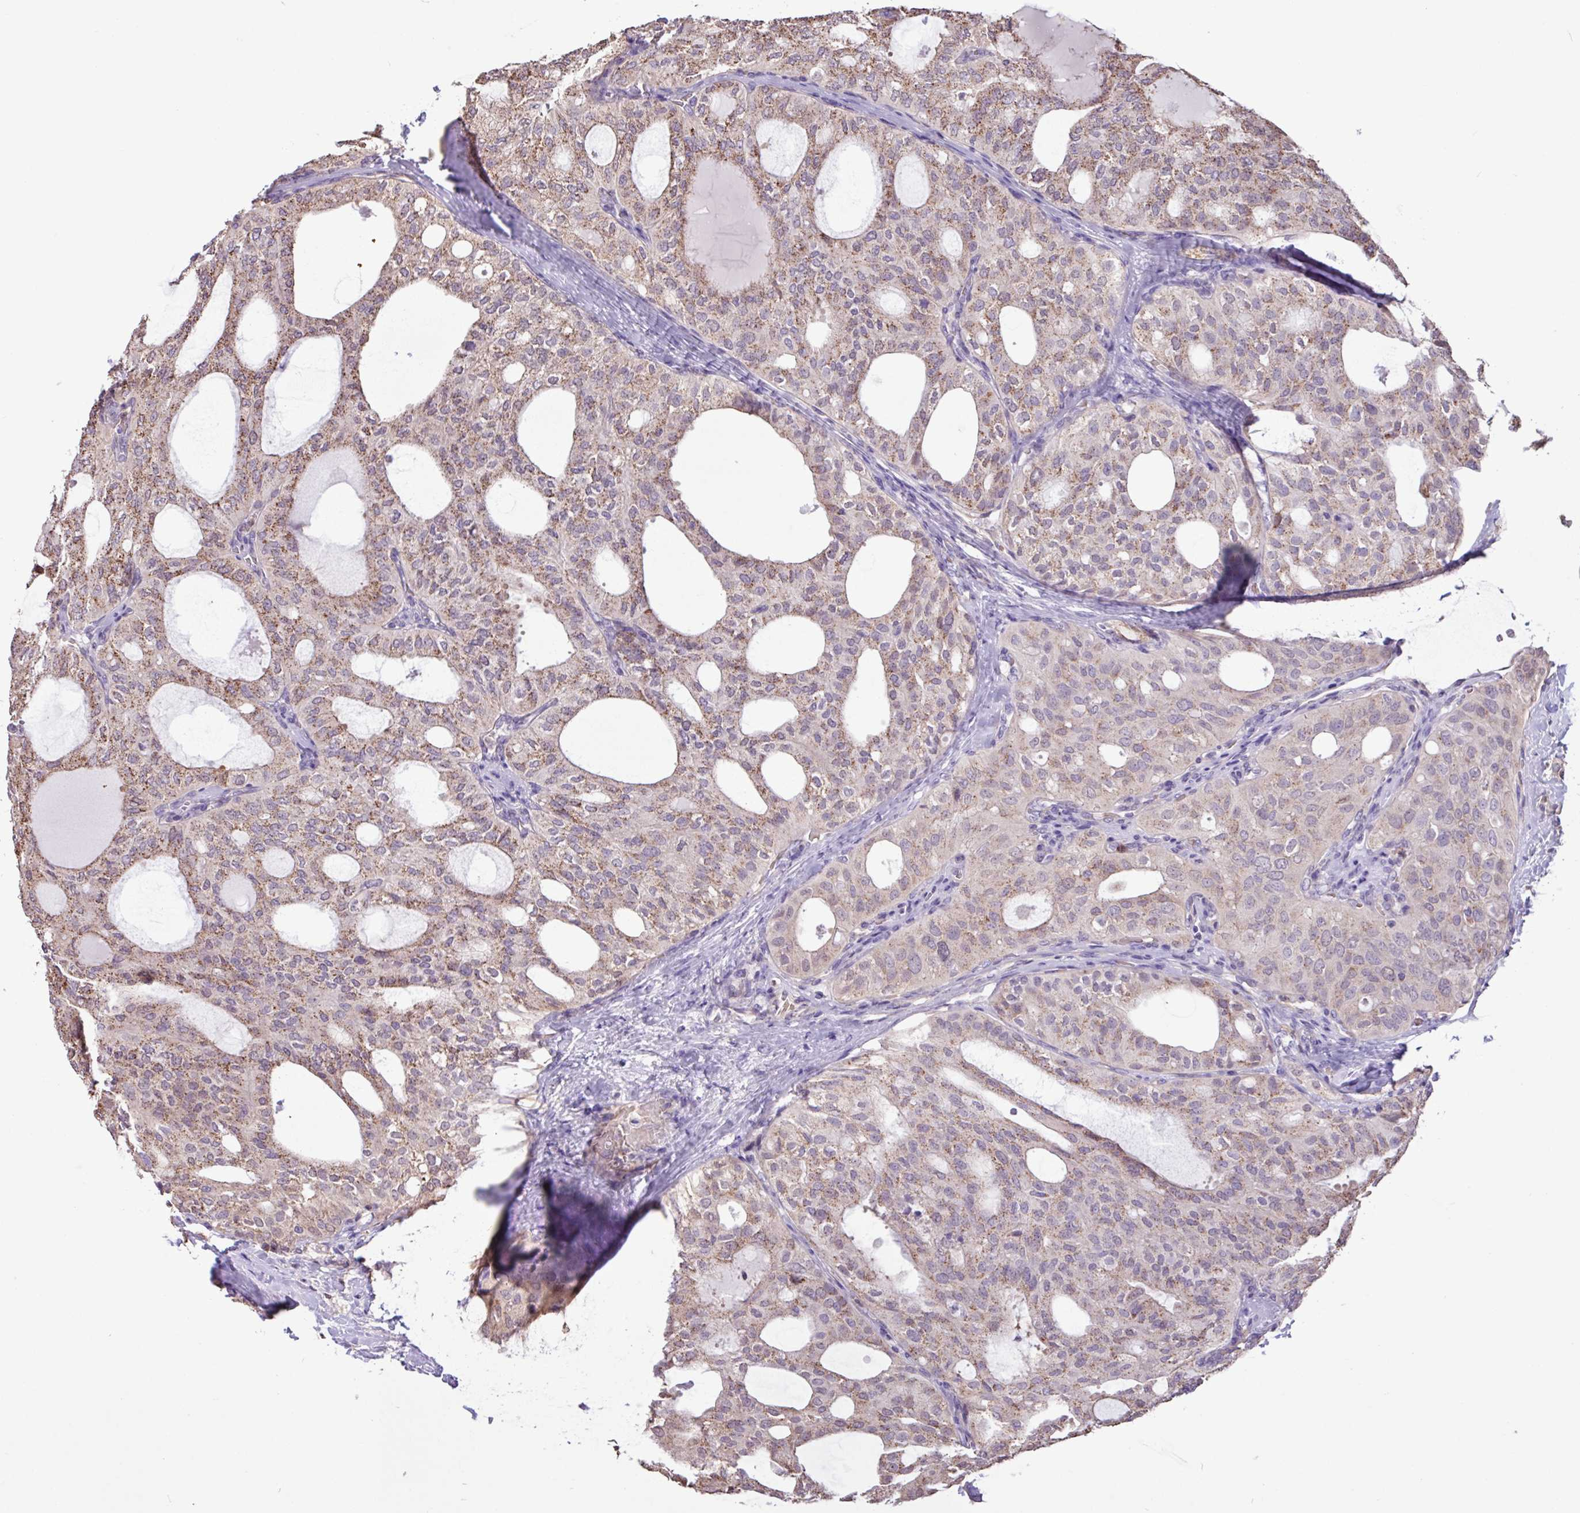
{"staining": {"intensity": "weak", "quantity": "25%-75%", "location": "cytoplasmic/membranous"}, "tissue": "thyroid cancer", "cell_type": "Tumor cells", "image_type": "cancer", "snomed": [{"axis": "morphology", "description": "Follicular adenoma carcinoma, NOS"}, {"axis": "topography", "description": "Thyroid gland"}], "caption": "Tumor cells demonstrate weak cytoplasmic/membranous positivity in about 25%-75% of cells in thyroid cancer (follicular adenoma carcinoma). (IHC, brightfield microscopy, high magnification).", "gene": "CHST11", "patient": {"sex": "male", "age": 75}}